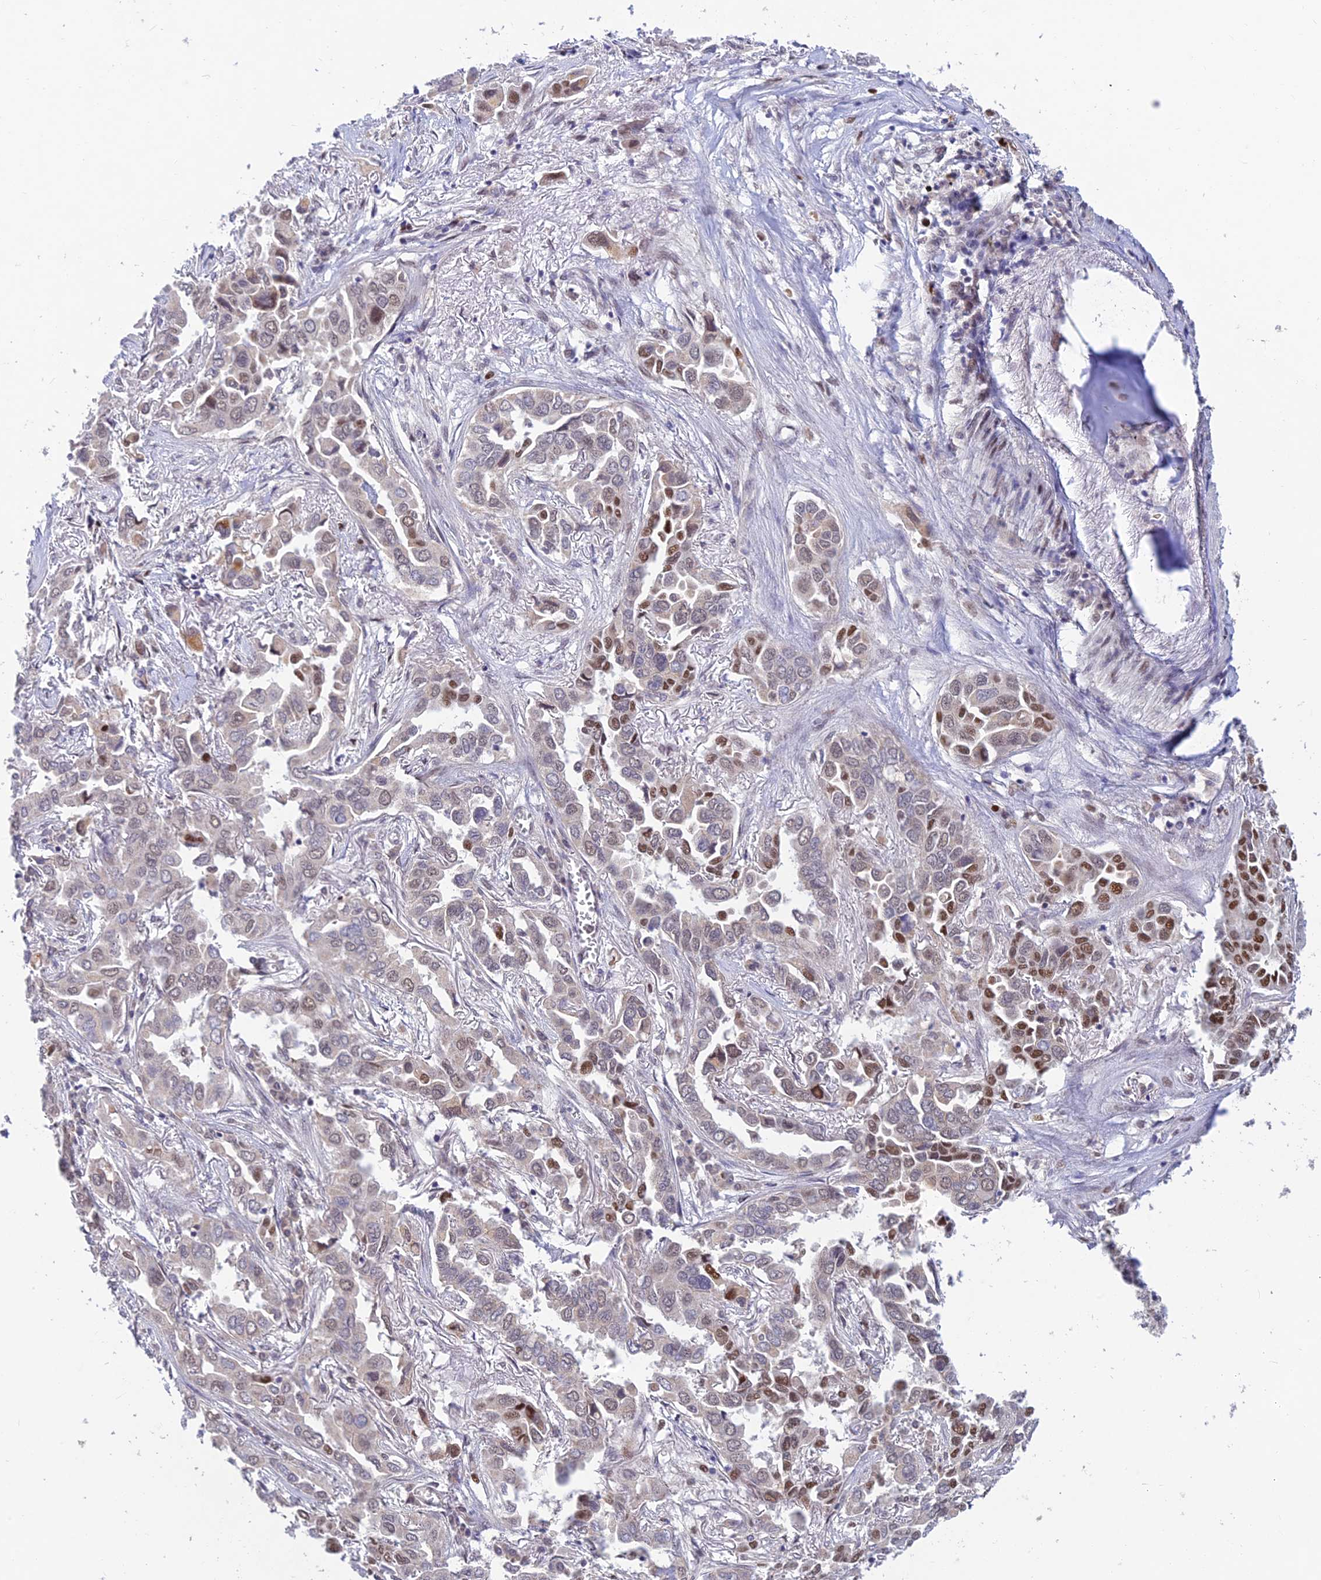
{"staining": {"intensity": "moderate", "quantity": "<25%", "location": "nuclear"}, "tissue": "lung cancer", "cell_type": "Tumor cells", "image_type": "cancer", "snomed": [{"axis": "morphology", "description": "Adenocarcinoma, NOS"}, {"axis": "topography", "description": "Lung"}], "caption": "There is low levels of moderate nuclear expression in tumor cells of adenocarcinoma (lung), as demonstrated by immunohistochemical staining (brown color).", "gene": "FASTKD5", "patient": {"sex": "female", "age": 76}}